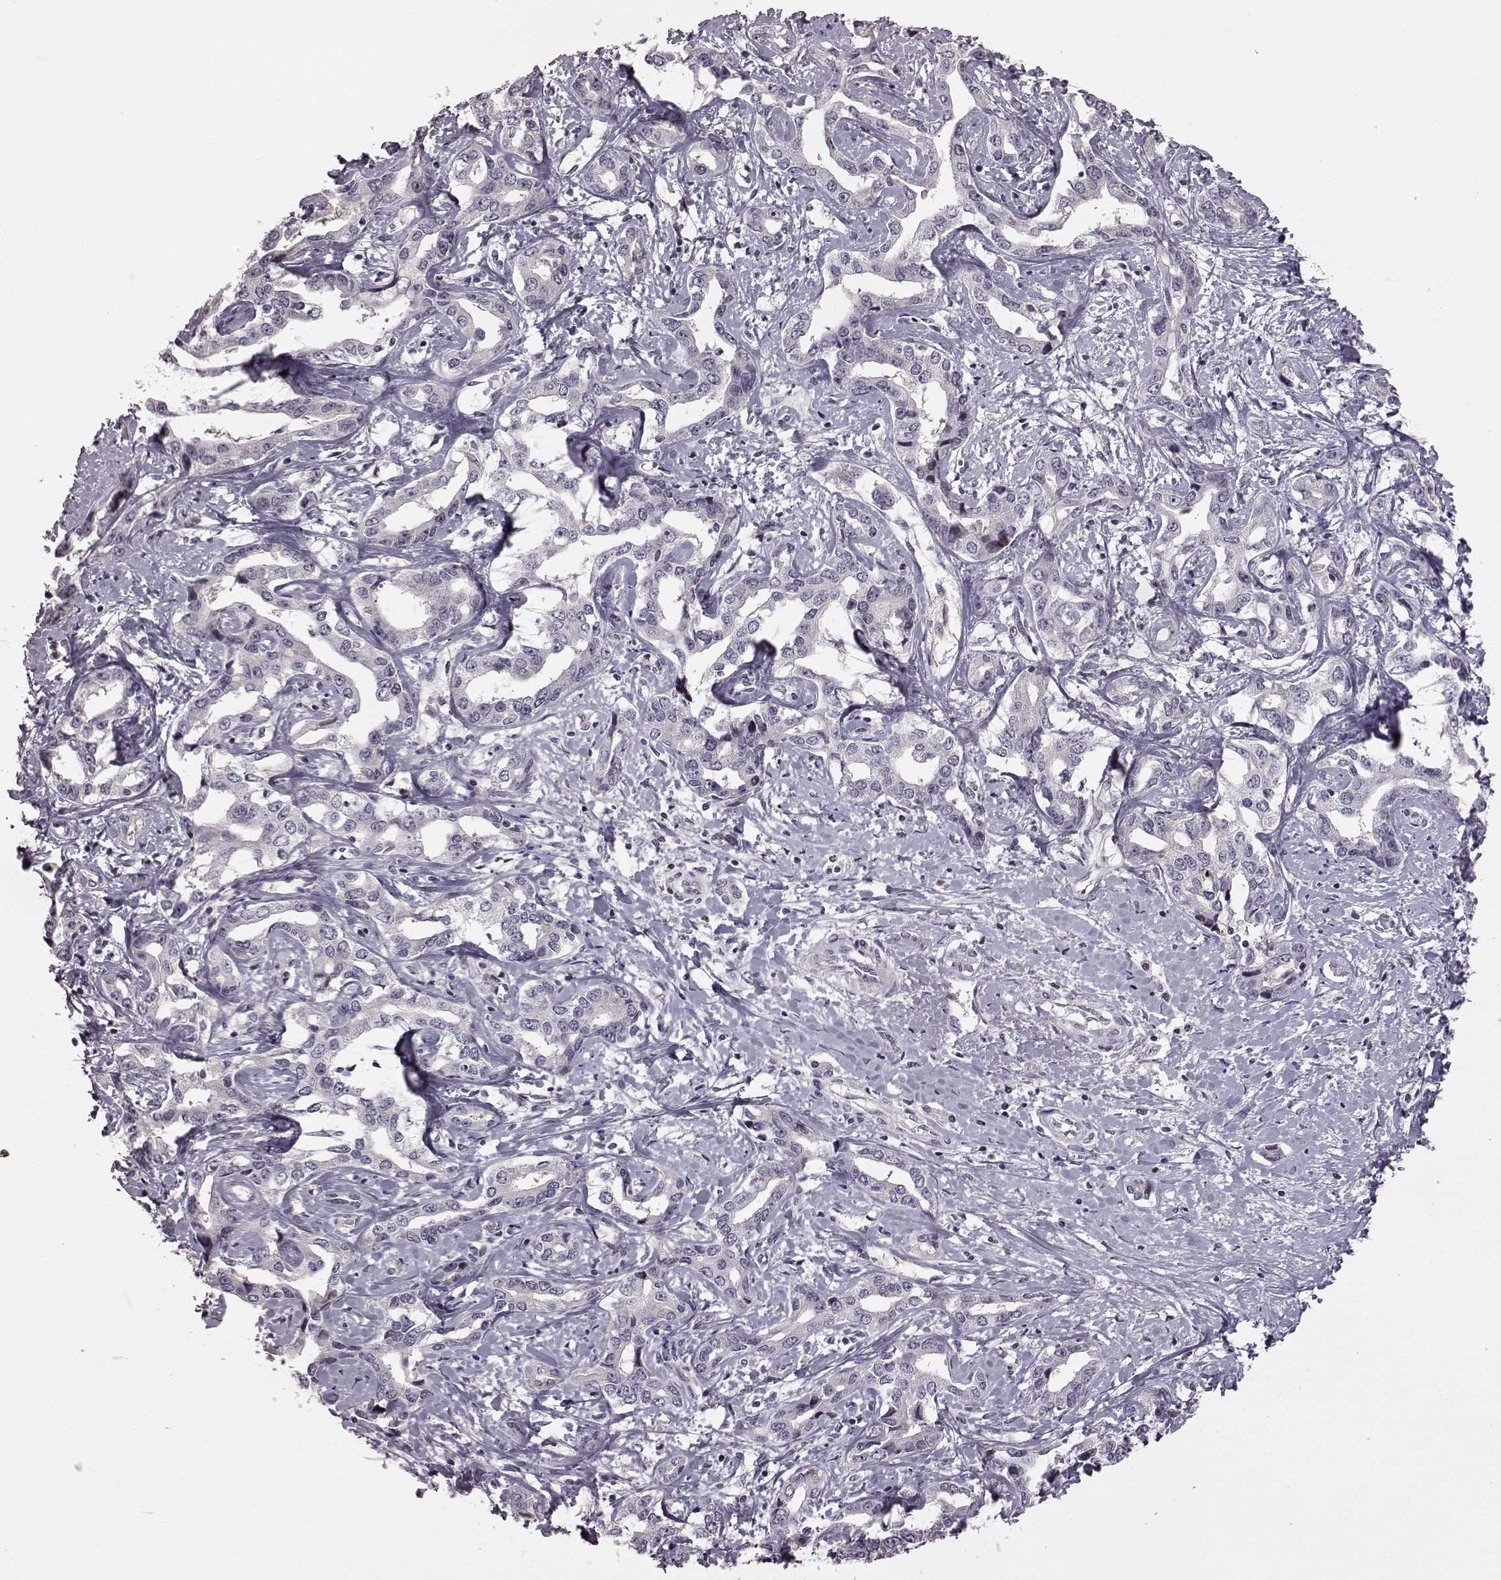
{"staining": {"intensity": "negative", "quantity": "none", "location": "none"}, "tissue": "liver cancer", "cell_type": "Tumor cells", "image_type": "cancer", "snomed": [{"axis": "morphology", "description": "Cholangiocarcinoma"}, {"axis": "topography", "description": "Liver"}], "caption": "DAB immunohistochemical staining of human liver cancer exhibits no significant positivity in tumor cells.", "gene": "GAL", "patient": {"sex": "male", "age": 59}}